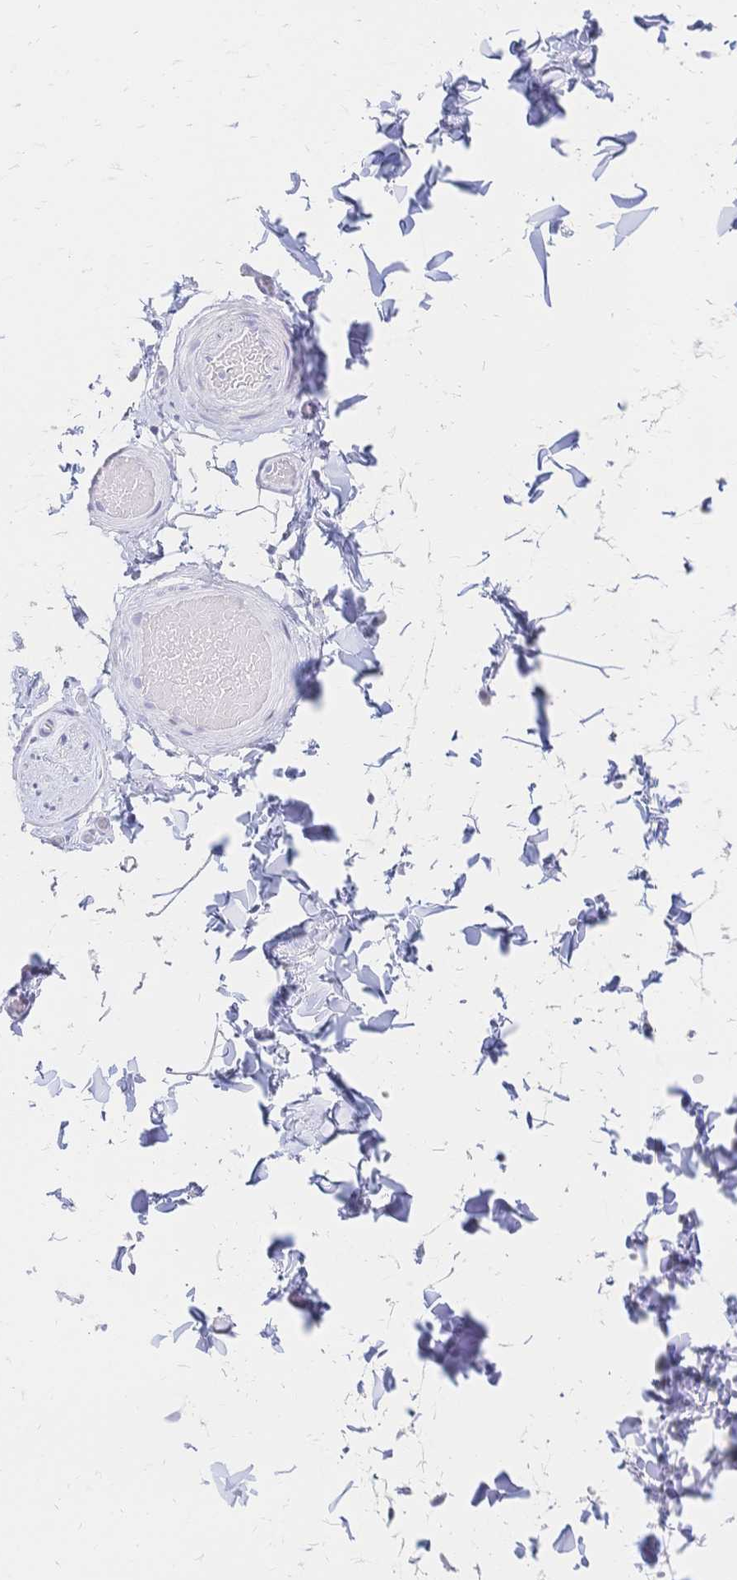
{"staining": {"intensity": "negative", "quantity": "none", "location": "none"}, "tissue": "adipose tissue", "cell_type": "Adipocytes", "image_type": "normal", "snomed": [{"axis": "morphology", "description": "Normal tissue, NOS"}, {"axis": "topography", "description": "Soft tissue"}, {"axis": "topography", "description": "Adipose tissue"}, {"axis": "topography", "description": "Vascular tissue"}, {"axis": "topography", "description": "Peripheral nerve tissue"}], "caption": "IHC histopathology image of normal adipose tissue: human adipose tissue stained with DAB exhibits no significant protein expression in adipocytes. (DAB IHC, high magnification).", "gene": "PSORS1C2", "patient": {"sex": "male", "age": 29}}